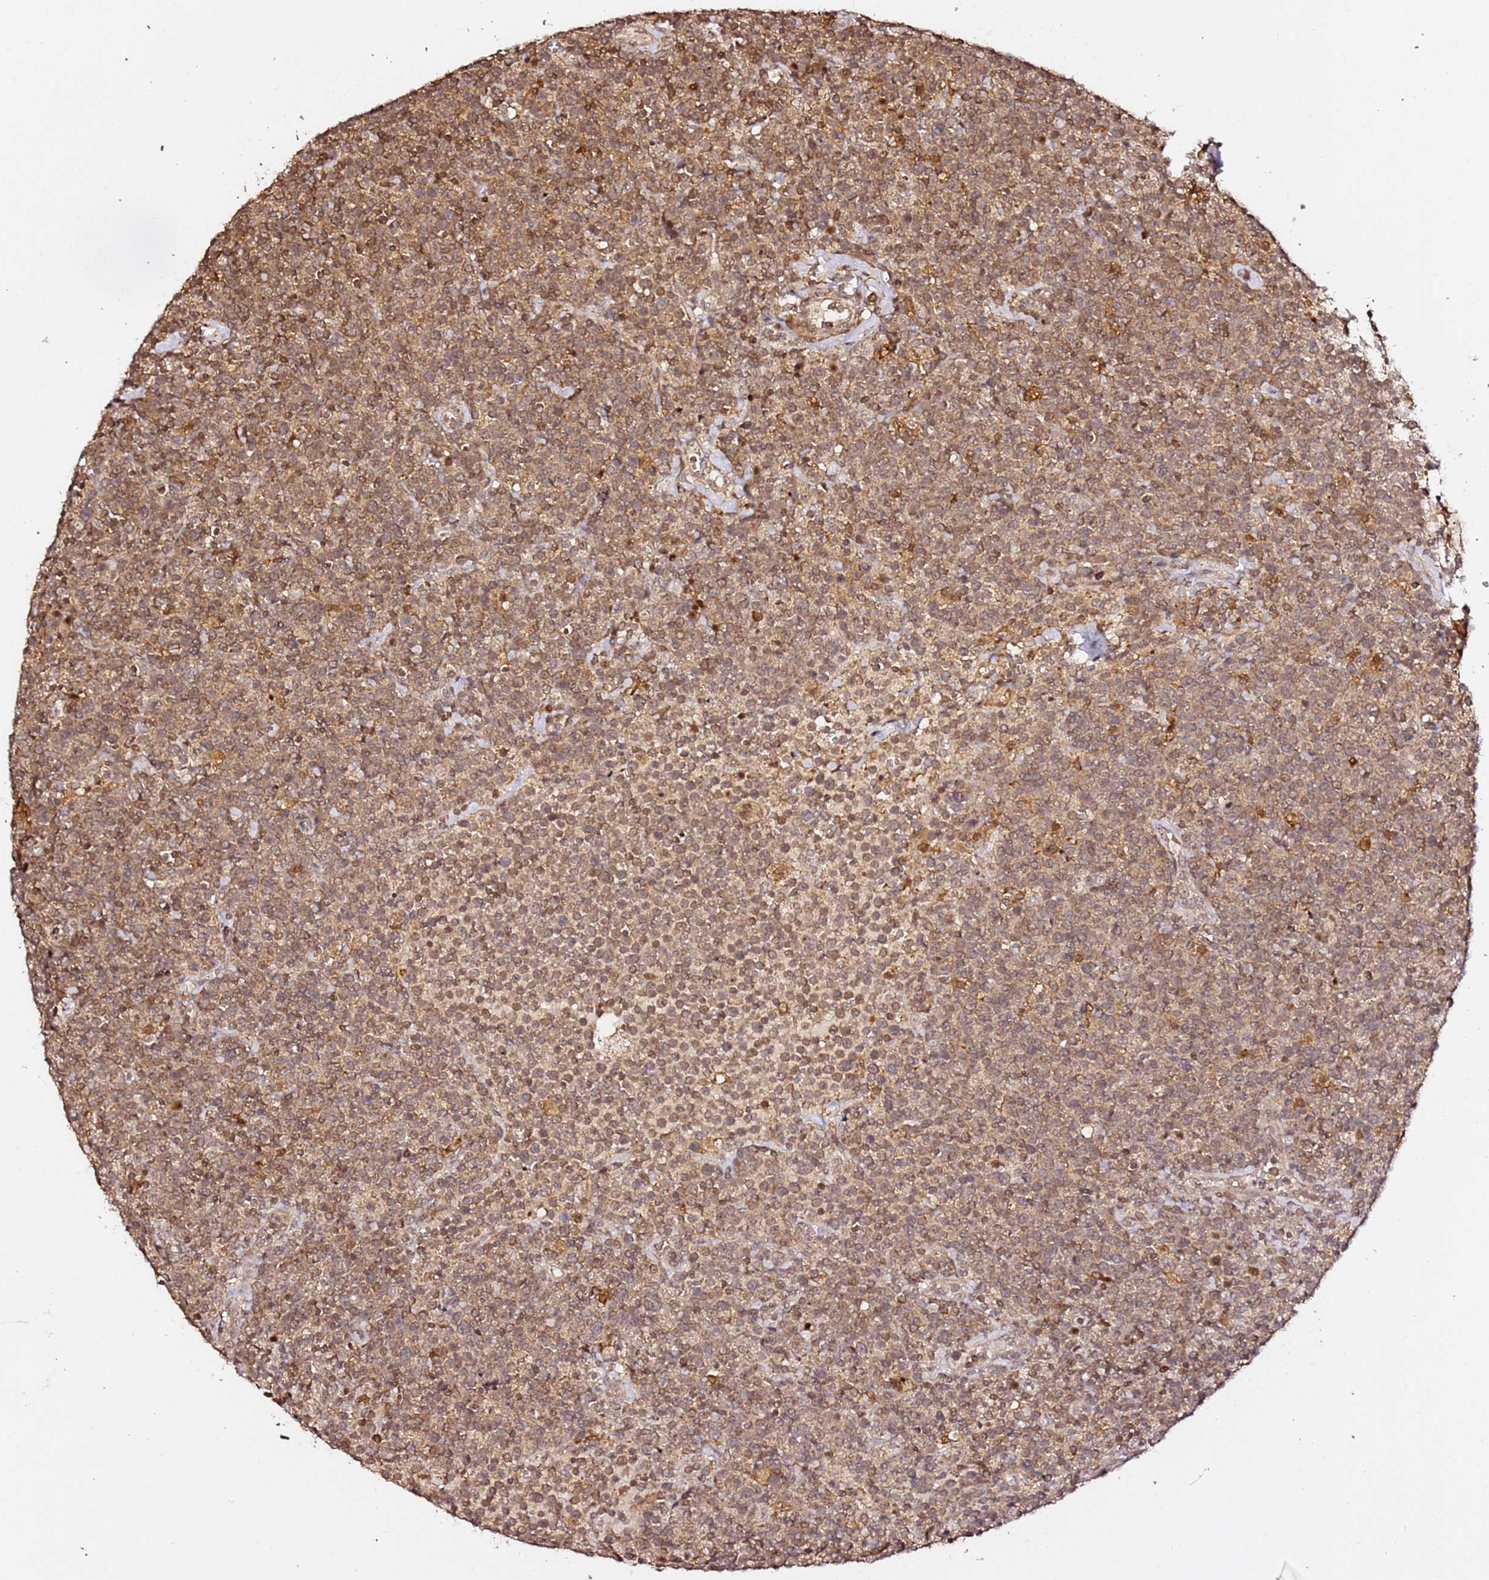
{"staining": {"intensity": "weak", "quantity": ">75%", "location": "cytoplasmic/membranous,nuclear"}, "tissue": "lymphoma", "cell_type": "Tumor cells", "image_type": "cancer", "snomed": [{"axis": "morphology", "description": "Malignant lymphoma, non-Hodgkin's type, High grade"}, {"axis": "topography", "description": "Lymph node"}], "caption": "Lymphoma stained with a protein marker displays weak staining in tumor cells.", "gene": "OR5V1", "patient": {"sex": "male", "age": 61}}